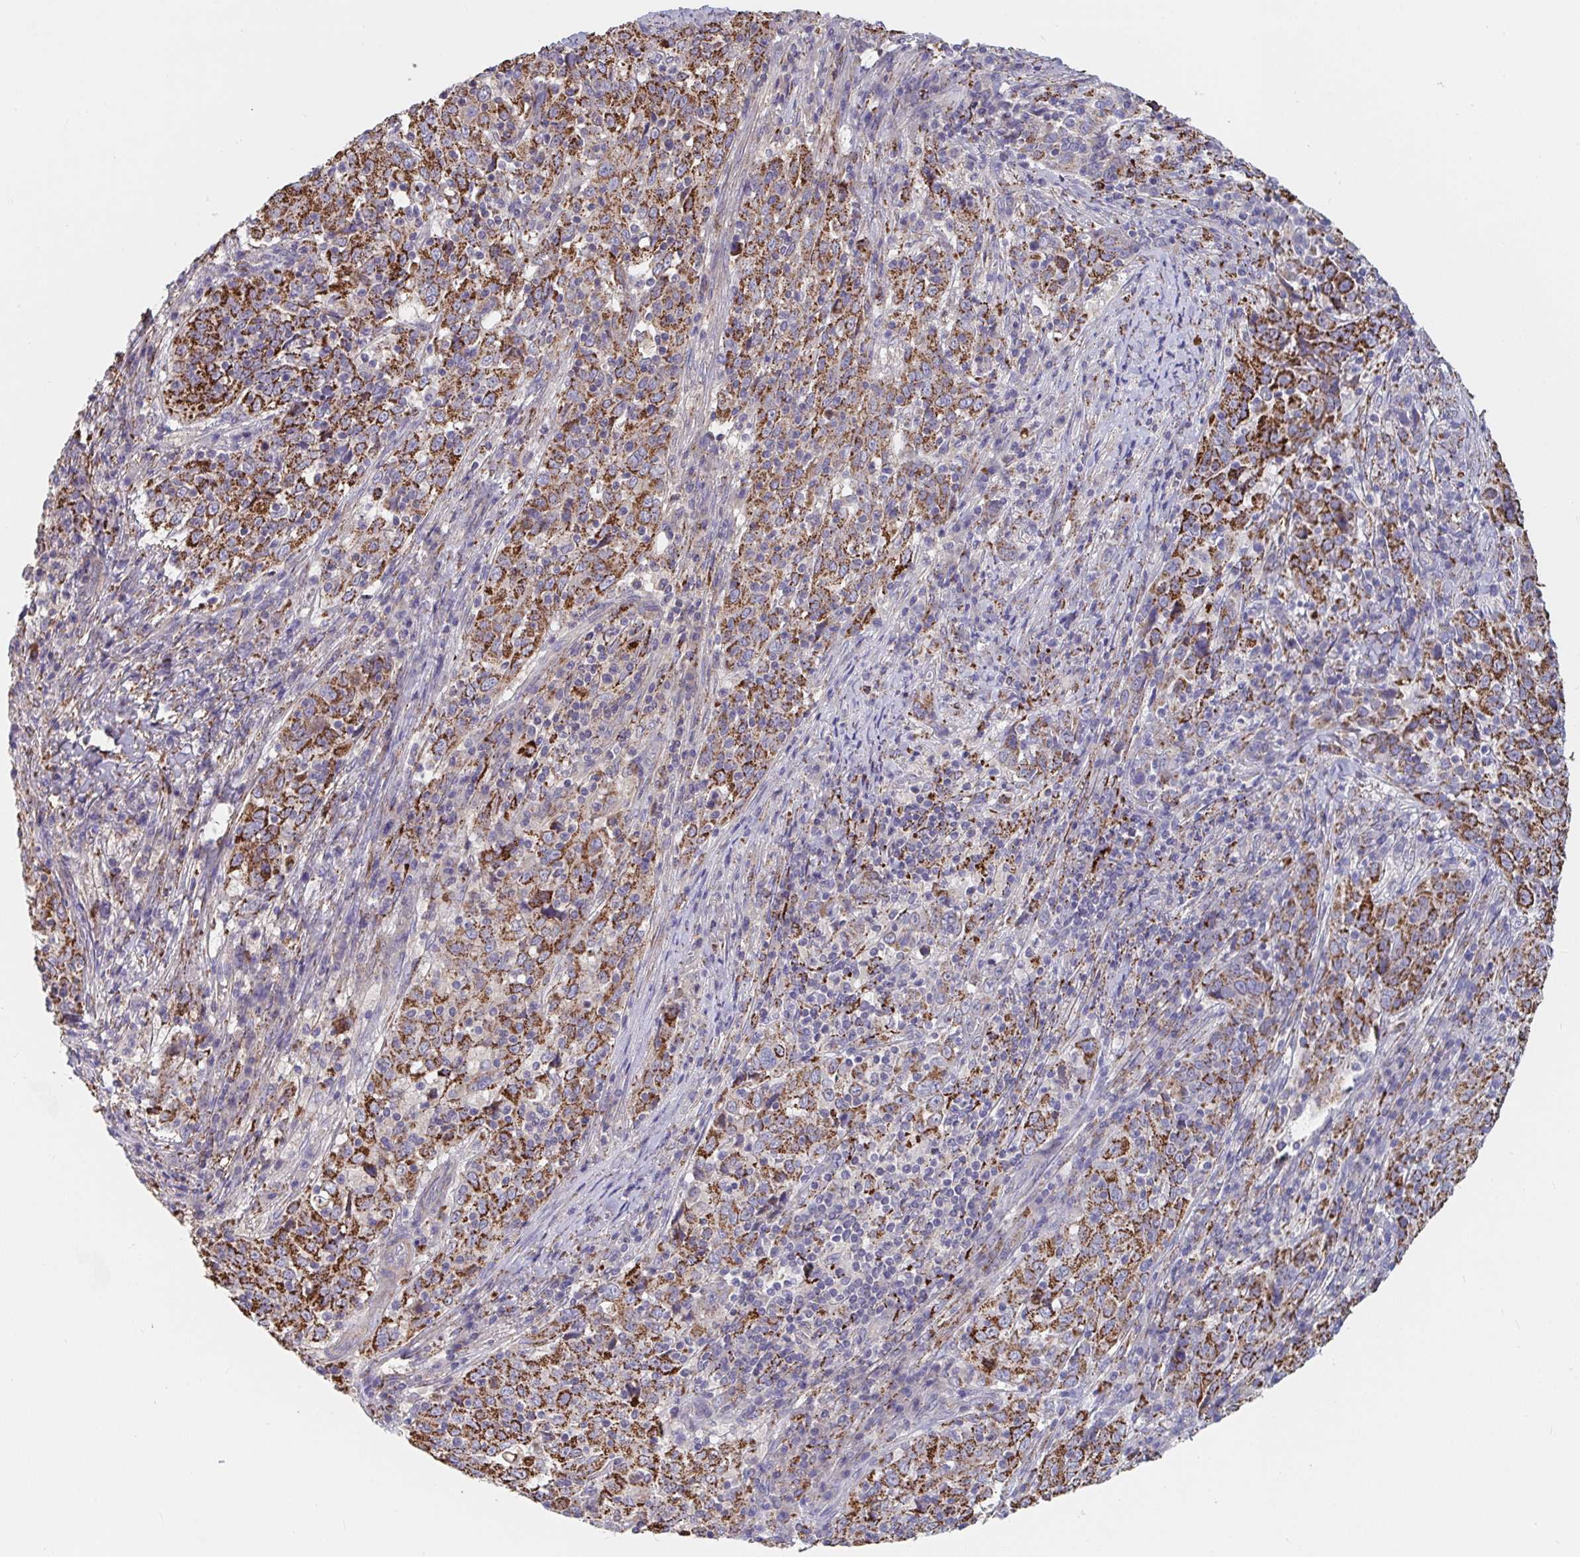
{"staining": {"intensity": "strong", "quantity": ">75%", "location": "cytoplasmic/membranous"}, "tissue": "cervical cancer", "cell_type": "Tumor cells", "image_type": "cancer", "snomed": [{"axis": "morphology", "description": "Squamous cell carcinoma, NOS"}, {"axis": "topography", "description": "Cervix"}], "caption": "Immunohistochemistry (IHC) histopathology image of neoplastic tissue: cervical cancer (squamous cell carcinoma) stained using immunohistochemistry shows high levels of strong protein expression localized specifically in the cytoplasmic/membranous of tumor cells, appearing as a cytoplasmic/membranous brown color.", "gene": "FAM156B", "patient": {"sex": "female", "age": 46}}